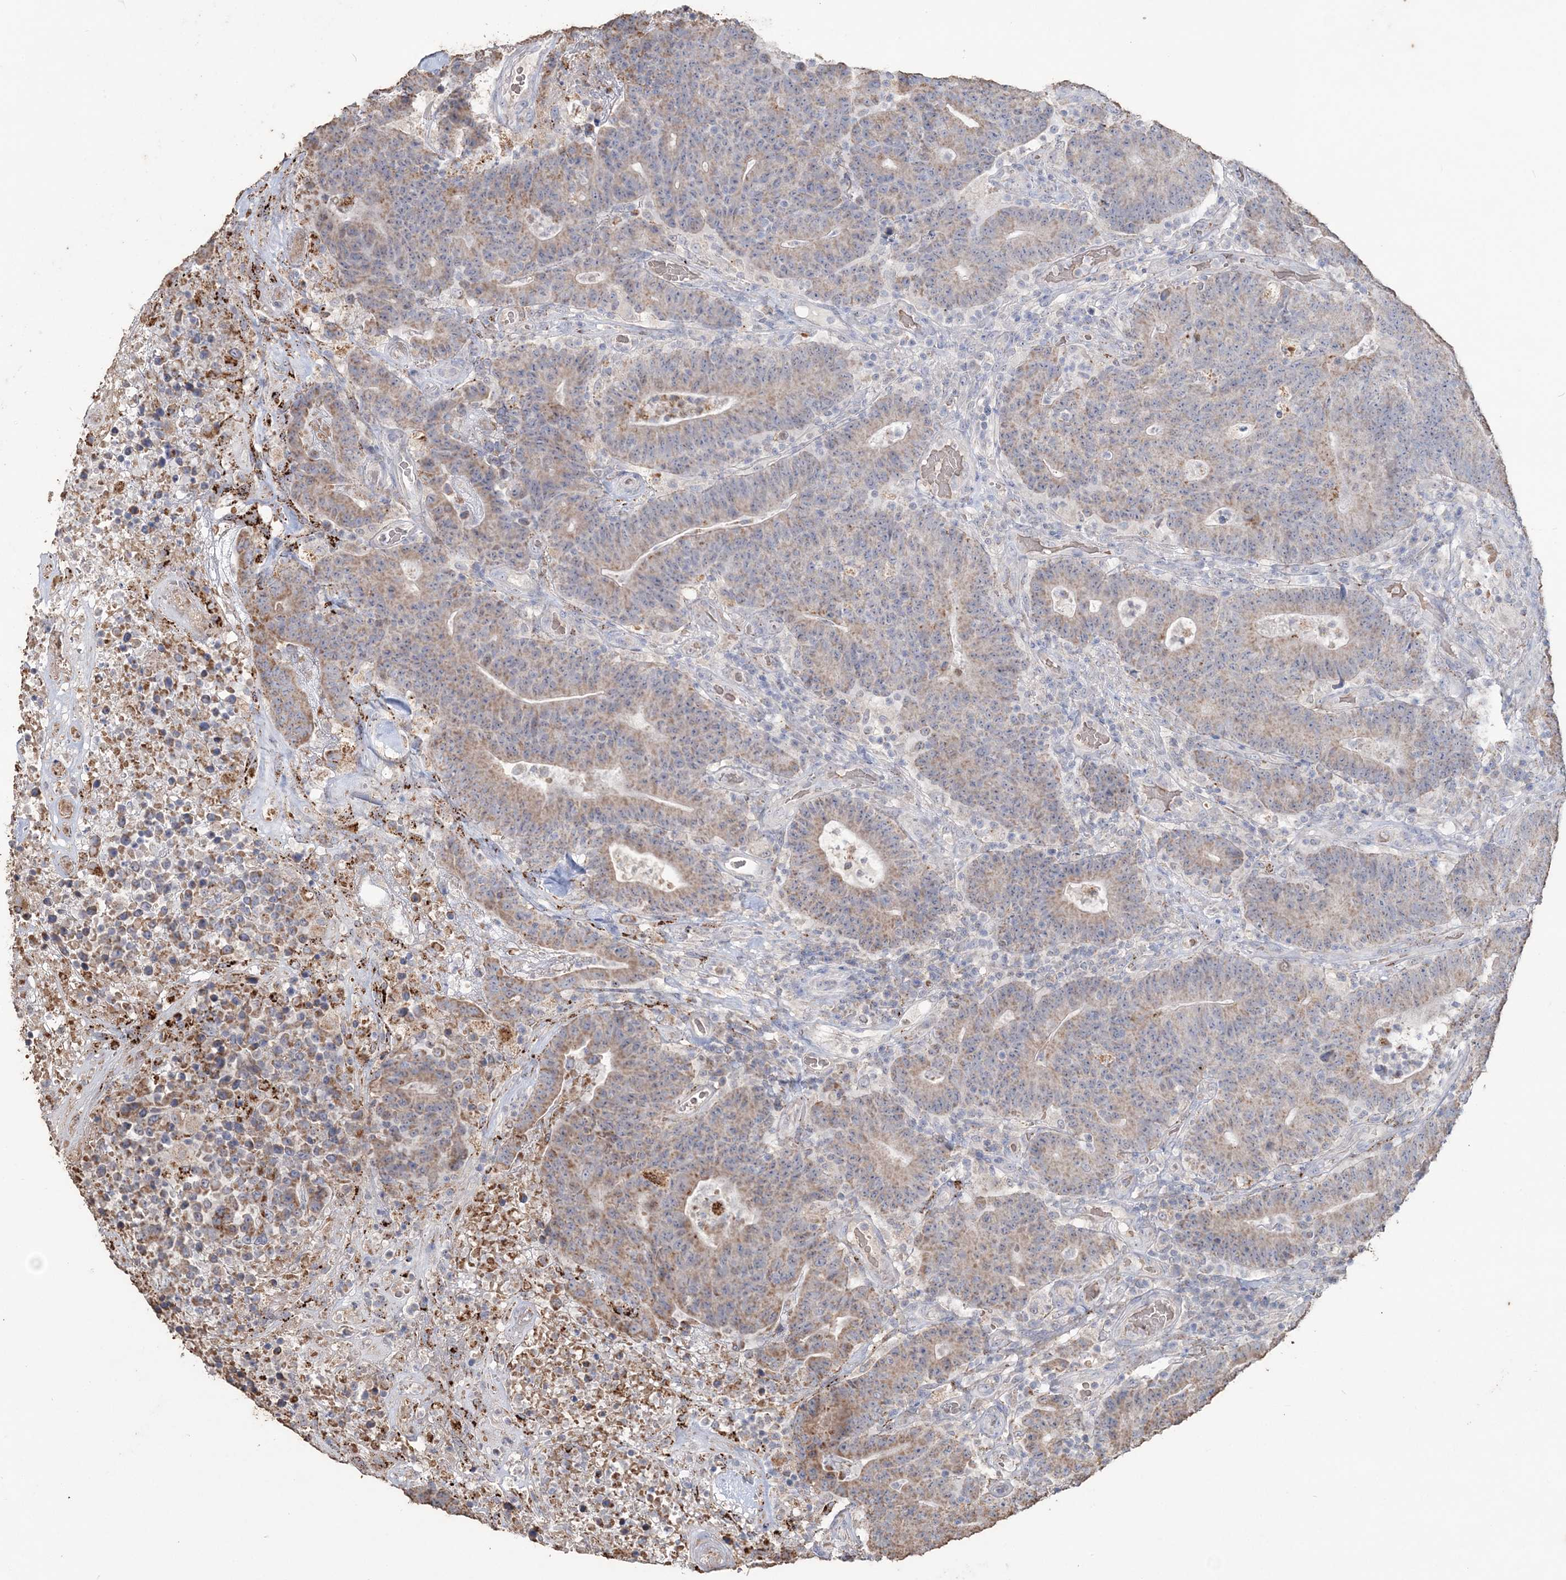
{"staining": {"intensity": "moderate", "quantity": "25%-75%", "location": "cytoplasmic/membranous"}, "tissue": "colorectal cancer", "cell_type": "Tumor cells", "image_type": "cancer", "snomed": [{"axis": "morphology", "description": "Normal tissue, NOS"}, {"axis": "morphology", "description": "Adenocarcinoma, NOS"}, {"axis": "topography", "description": "Colon"}], "caption": "This image displays IHC staining of human colorectal cancer, with medium moderate cytoplasmic/membranous expression in approximately 25%-75% of tumor cells.", "gene": "SFMBT2", "patient": {"sex": "female", "age": 75}}